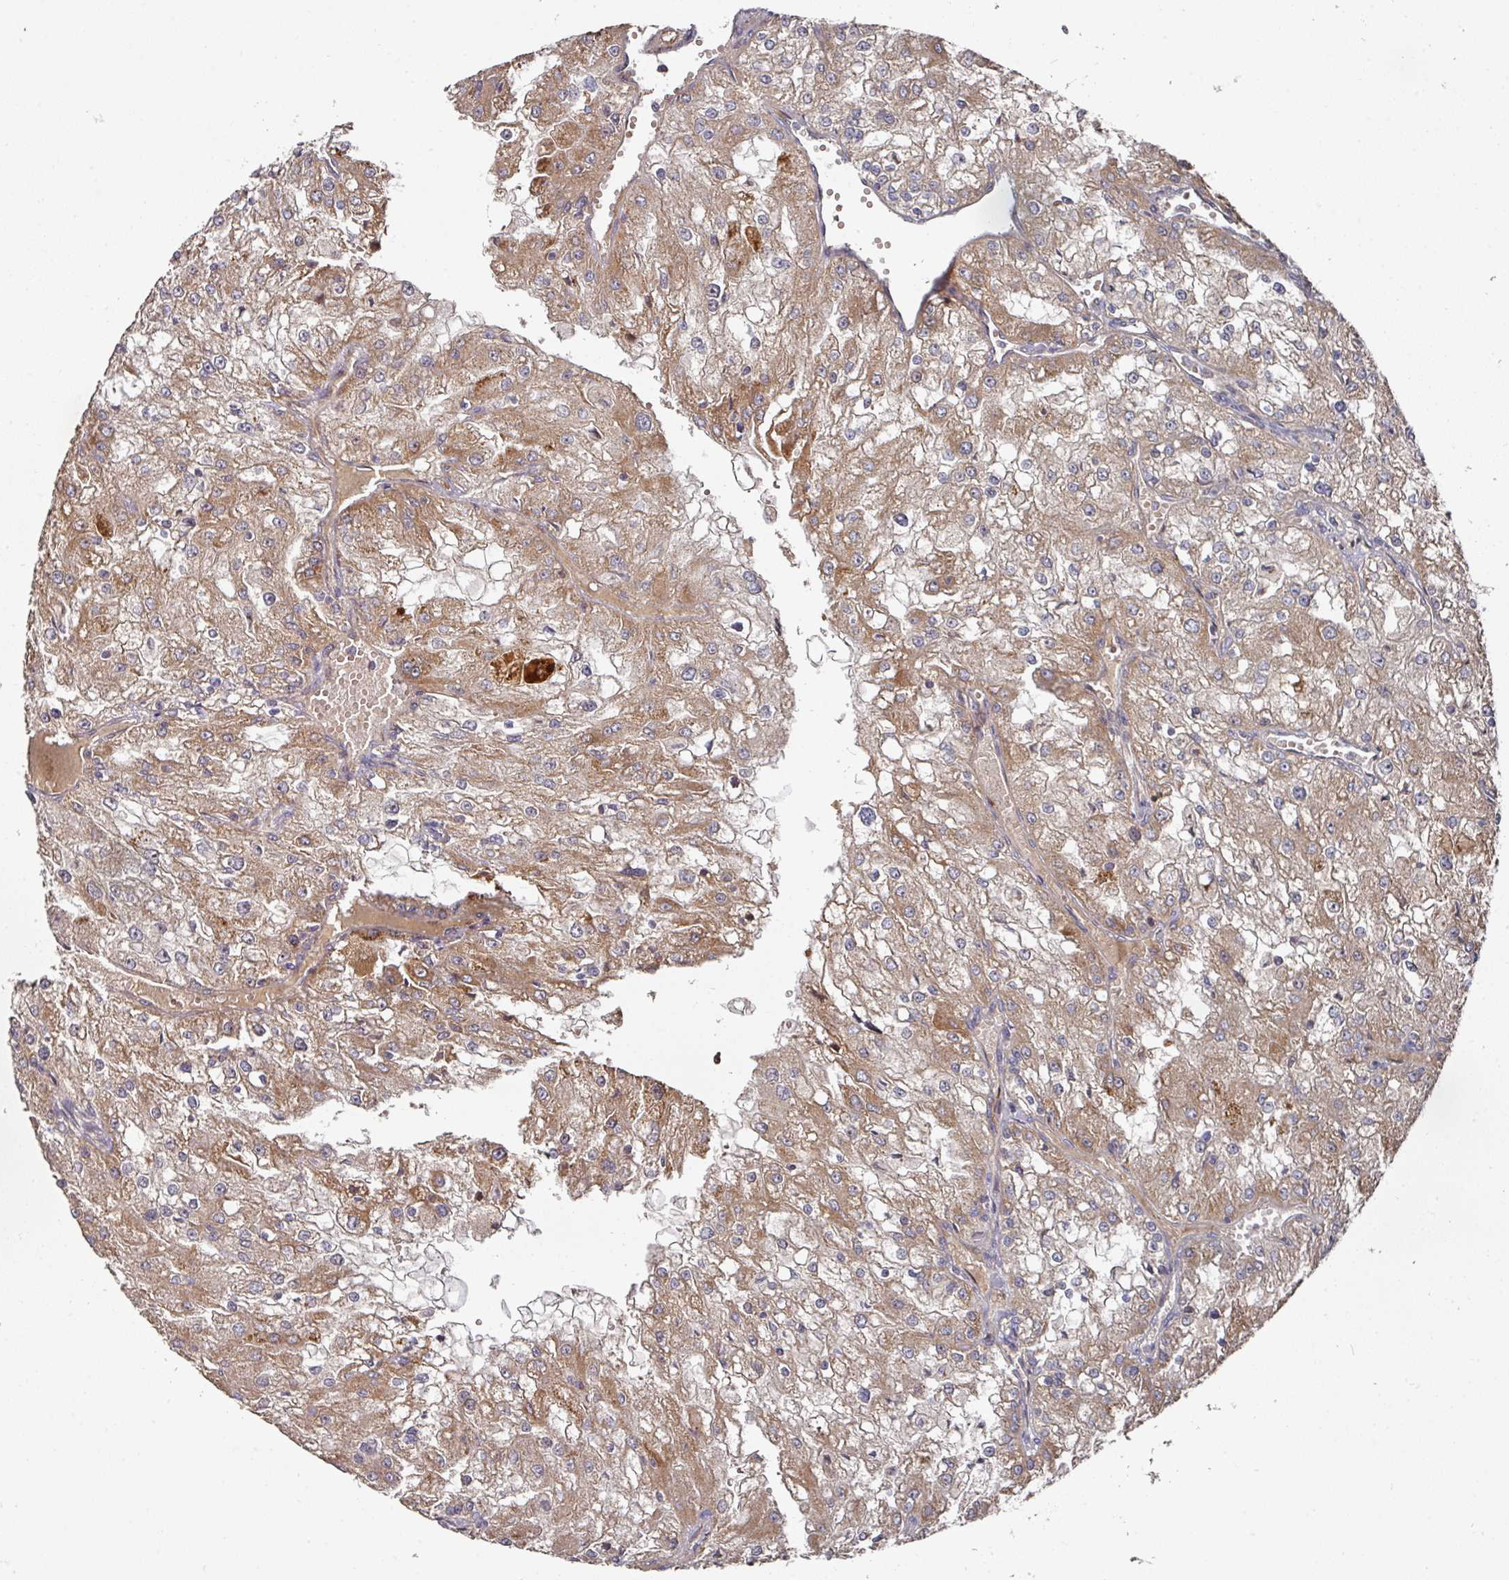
{"staining": {"intensity": "moderate", "quantity": ">75%", "location": "cytoplasmic/membranous"}, "tissue": "renal cancer", "cell_type": "Tumor cells", "image_type": "cancer", "snomed": [{"axis": "morphology", "description": "Adenocarcinoma, NOS"}, {"axis": "topography", "description": "Kidney"}], "caption": "Moderate cytoplasmic/membranous staining is seen in approximately >75% of tumor cells in renal cancer.", "gene": "DNAJC7", "patient": {"sex": "female", "age": 74}}